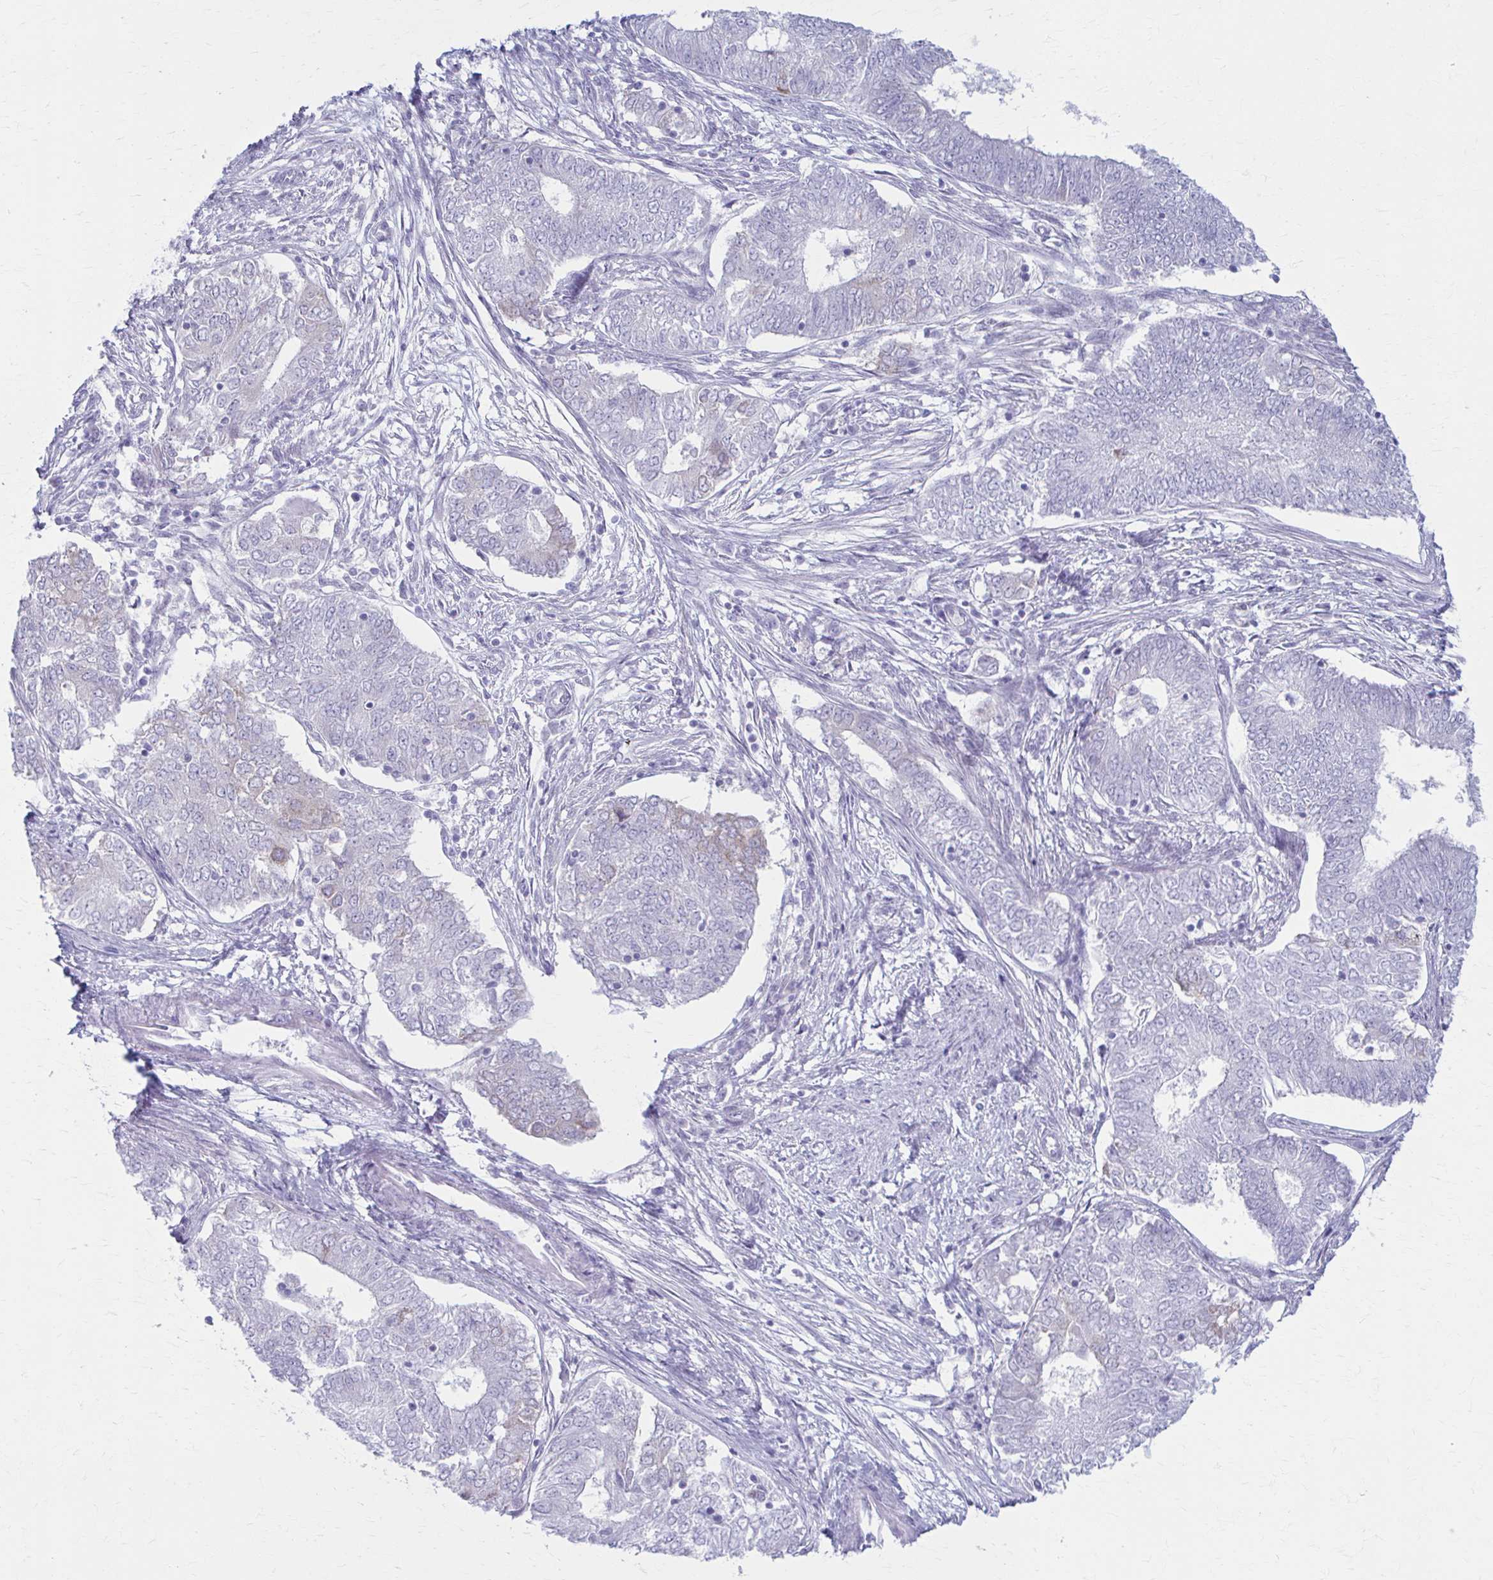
{"staining": {"intensity": "negative", "quantity": "none", "location": "none"}, "tissue": "endometrial cancer", "cell_type": "Tumor cells", "image_type": "cancer", "snomed": [{"axis": "morphology", "description": "Adenocarcinoma, NOS"}, {"axis": "topography", "description": "Endometrium"}], "caption": "Protein analysis of adenocarcinoma (endometrial) displays no significant staining in tumor cells. (Stains: DAB immunohistochemistry with hematoxylin counter stain, Microscopy: brightfield microscopy at high magnification).", "gene": "PRKRA", "patient": {"sex": "female", "age": 62}}